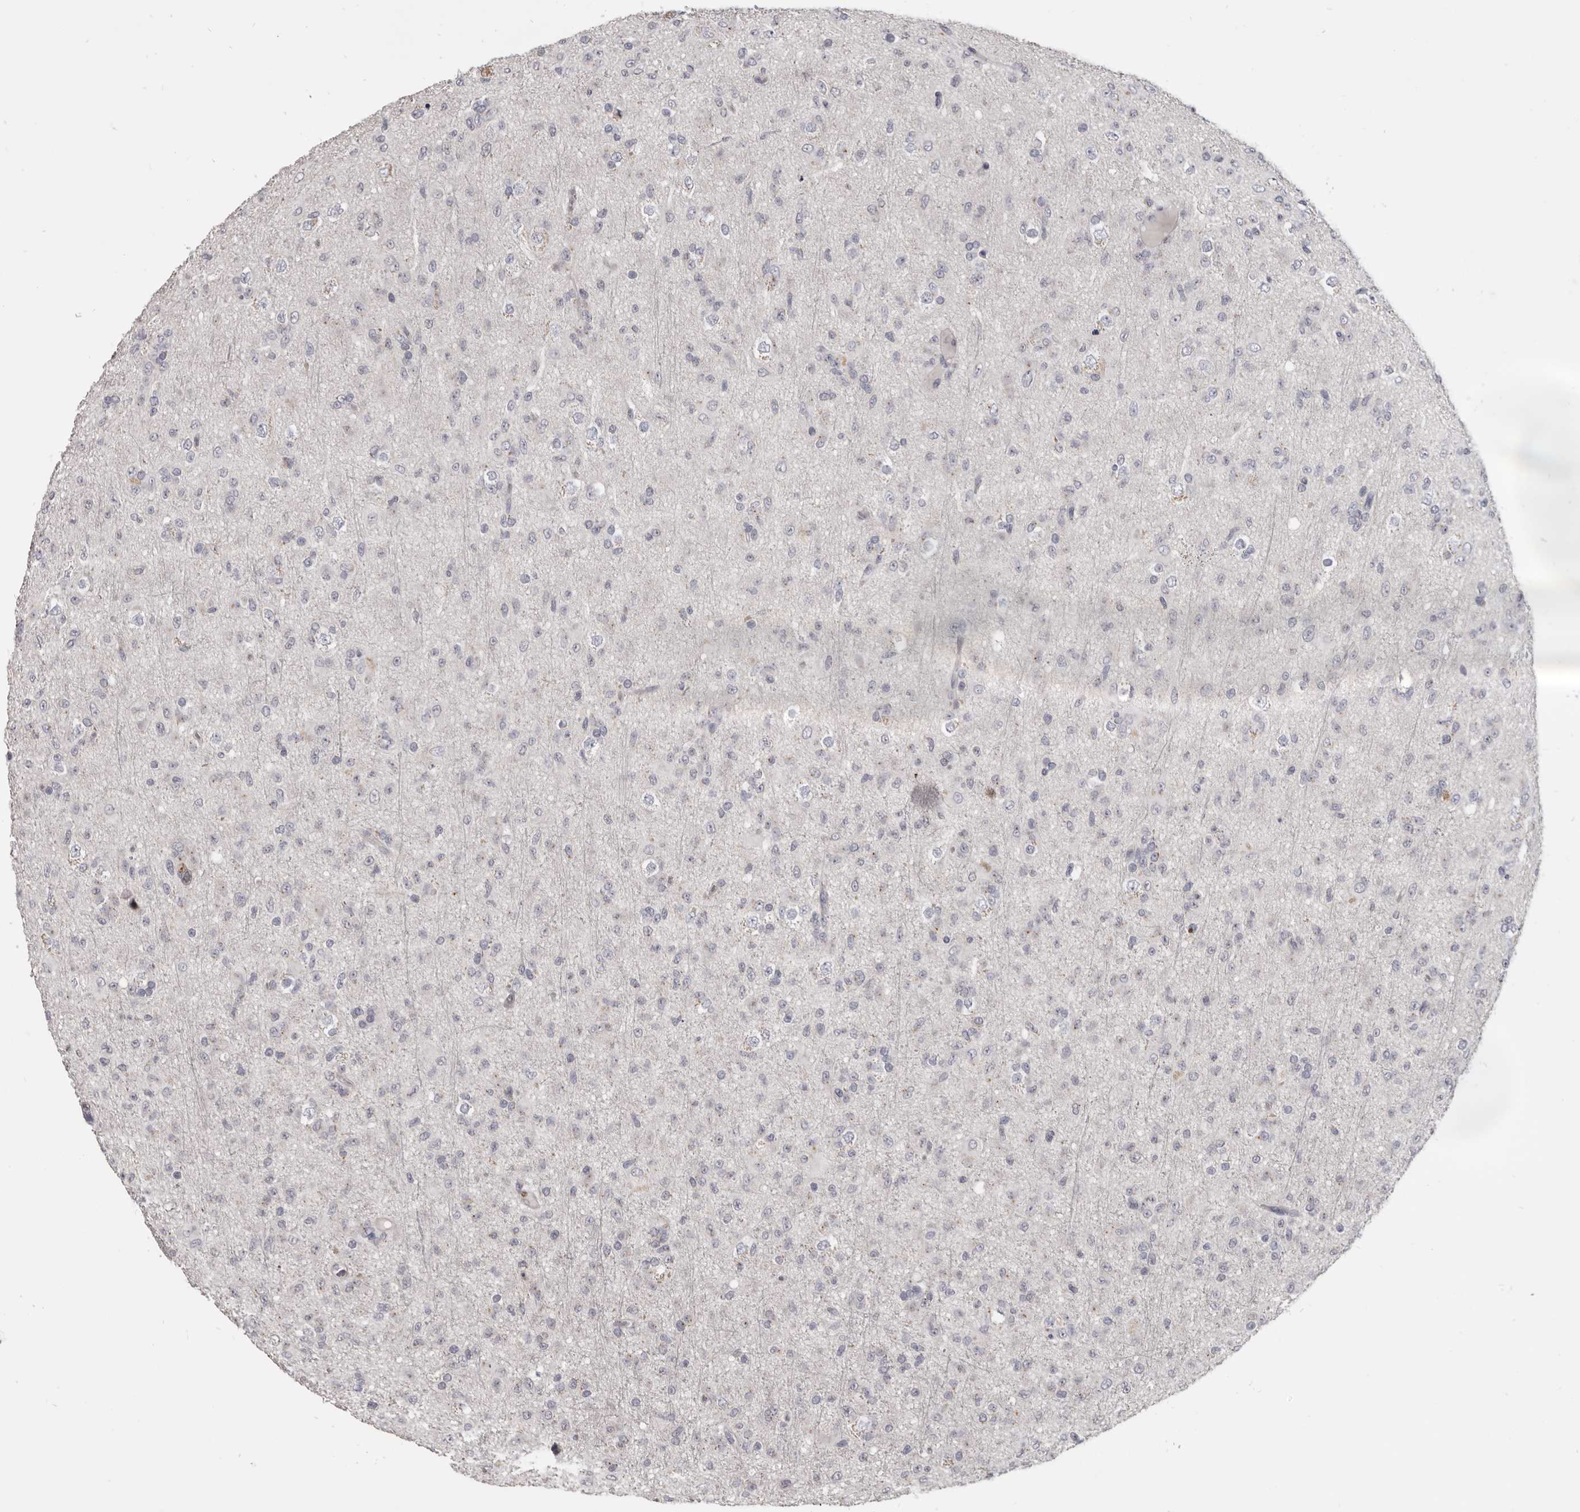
{"staining": {"intensity": "negative", "quantity": "none", "location": "none"}, "tissue": "glioma", "cell_type": "Tumor cells", "image_type": "cancer", "snomed": [{"axis": "morphology", "description": "Glioma, malignant, Low grade"}, {"axis": "topography", "description": "Brain"}], "caption": "Tumor cells show no significant protein expression in glioma.", "gene": "CGN", "patient": {"sex": "male", "age": 65}}